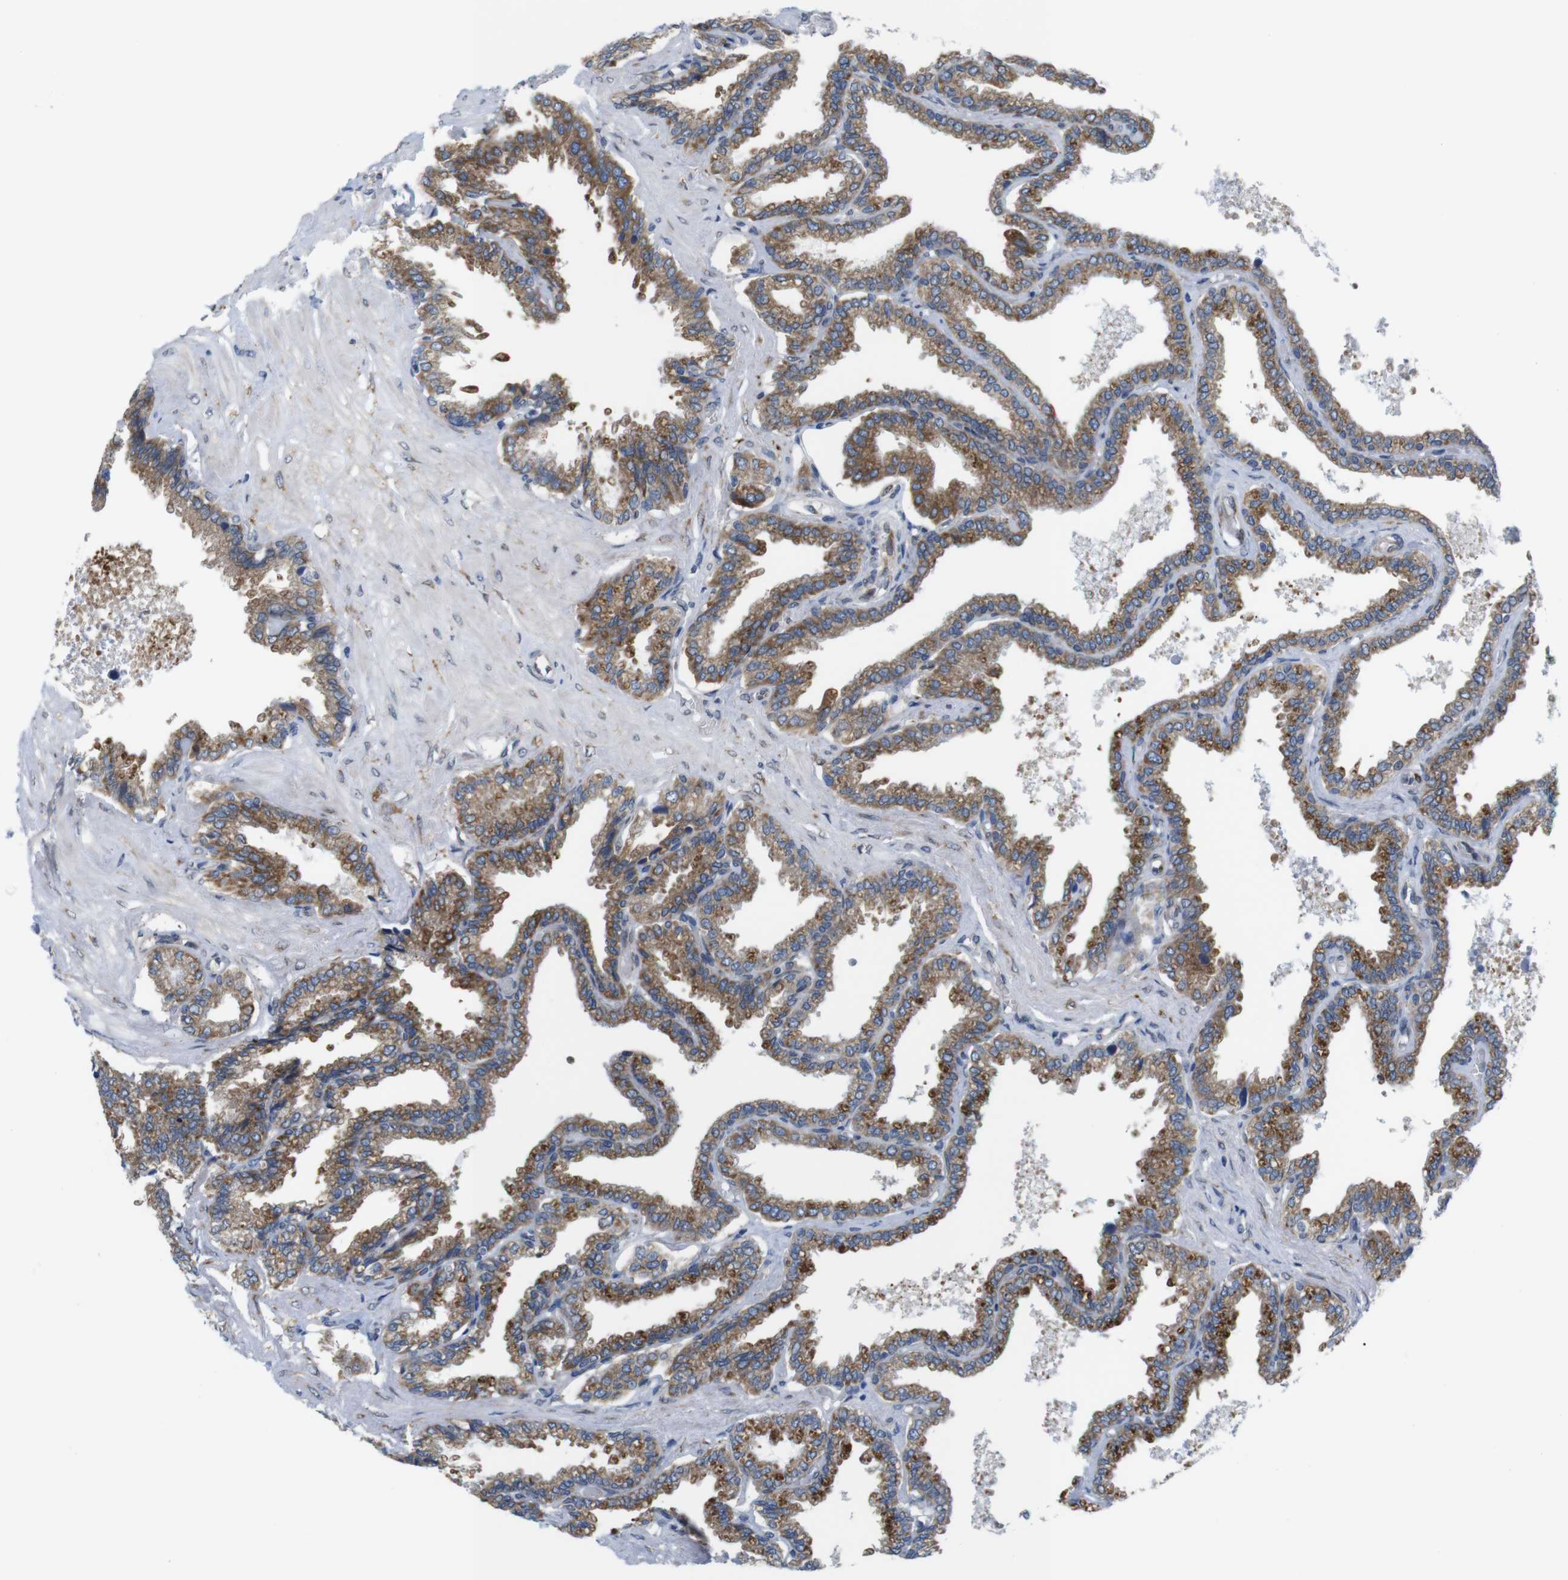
{"staining": {"intensity": "moderate", "quantity": ">75%", "location": "cytoplasmic/membranous"}, "tissue": "seminal vesicle", "cell_type": "Glandular cells", "image_type": "normal", "snomed": [{"axis": "morphology", "description": "Normal tissue, NOS"}, {"axis": "topography", "description": "Seminal veicle"}], "caption": "The photomicrograph exhibits immunohistochemical staining of benign seminal vesicle. There is moderate cytoplasmic/membranous staining is identified in approximately >75% of glandular cells.", "gene": "HACD3", "patient": {"sex": "male", "age": 46}}